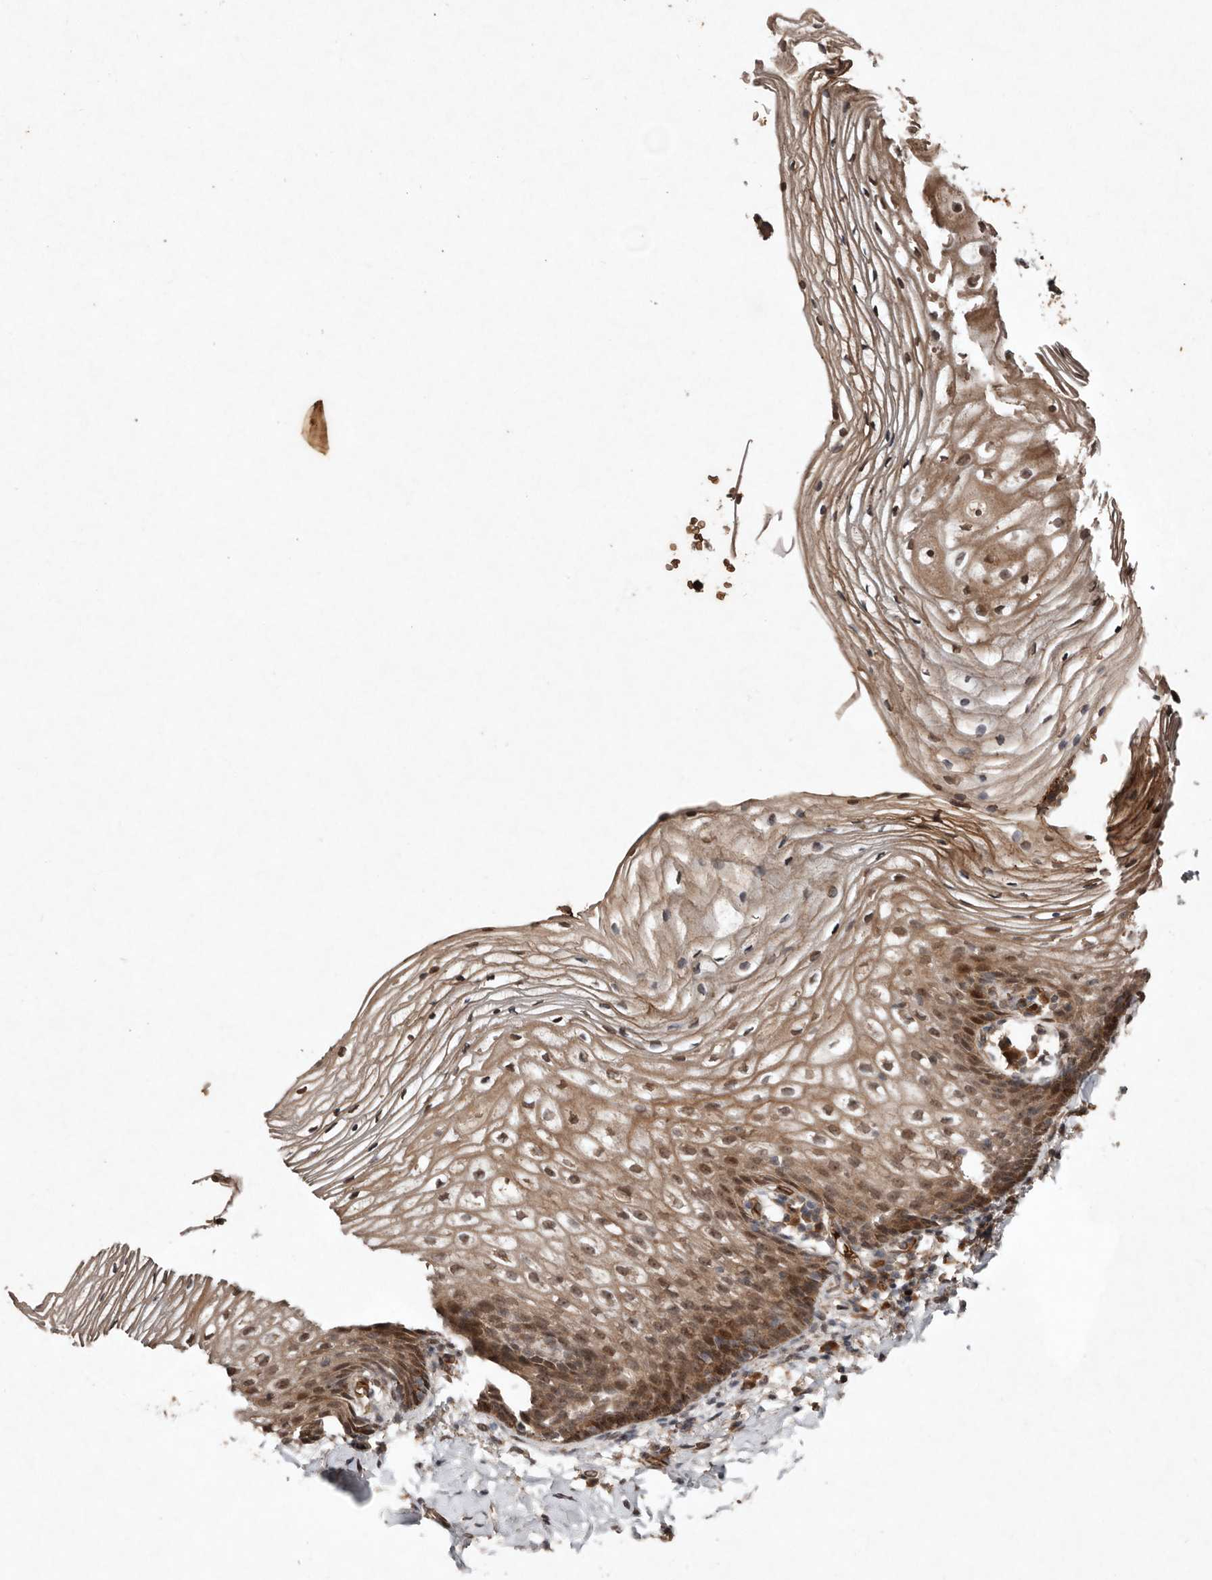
{"staining": {"intensity": "moderate", "quantity": ">75%", "location": "cytoplasmic/membranous,nuclear"}, "tissue": "vagina", "cell_type": "Squamous epithelial cells", "image_type": "normal", "snomed": [{"axis": "morphology", "description": "Normal tissue, NOS"}, {"axis": "topography", "description": "Vagina"}], "caption": "Vagina was stained to show a protein in brown. There is medium levels of moderate cytoplasmic/membranous,nuclear staining in approximately >75% of squamous epithelial cells. (brown staining indicates protein expression, while blue staining denotes nuclei).", "gene": "DIP2C", "patient": {"sex": "female", "age": 60}}